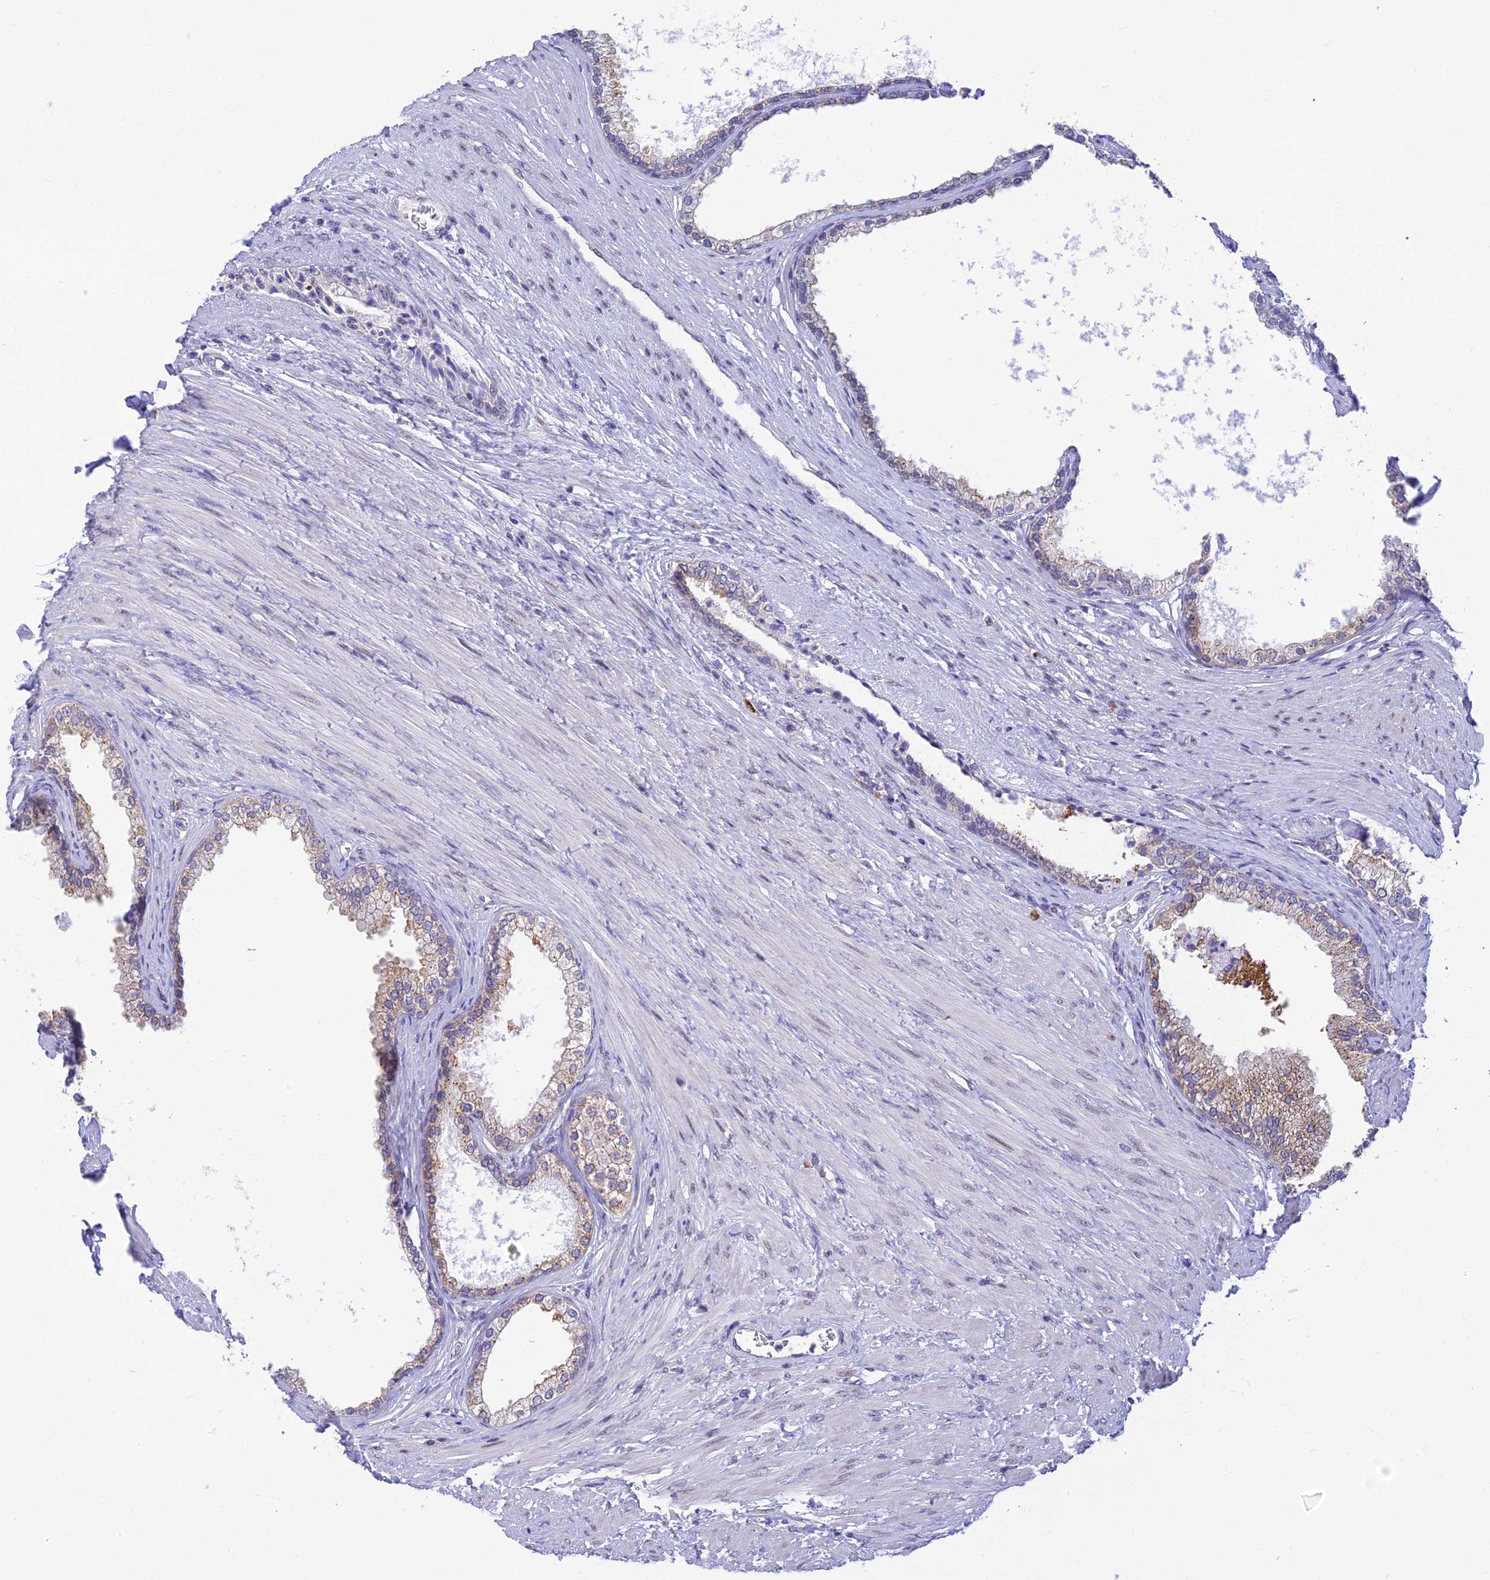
{"staining": {"intensity": "moderate", "quantity": "25%-75%", "location": "cytoplasmic/membranous"}, "tissue": "prostate", "cell_type": "Glandular cells", "image_type": "normal", "snomed": [{"axis": "morphology", "description": "Normal tissue, NOS"}, {"axis": "topography", "description": "Prostate"}], "caption": "IHC histopathology image of normal prostate stained for a protein (brown), which demonstrates medium levels of moderate cytoplasmic/membranous positivity in approximately 25%-75% of glandular cells.", "gene": "INKA1", "patient": {"sex": "male", "age": 76}}